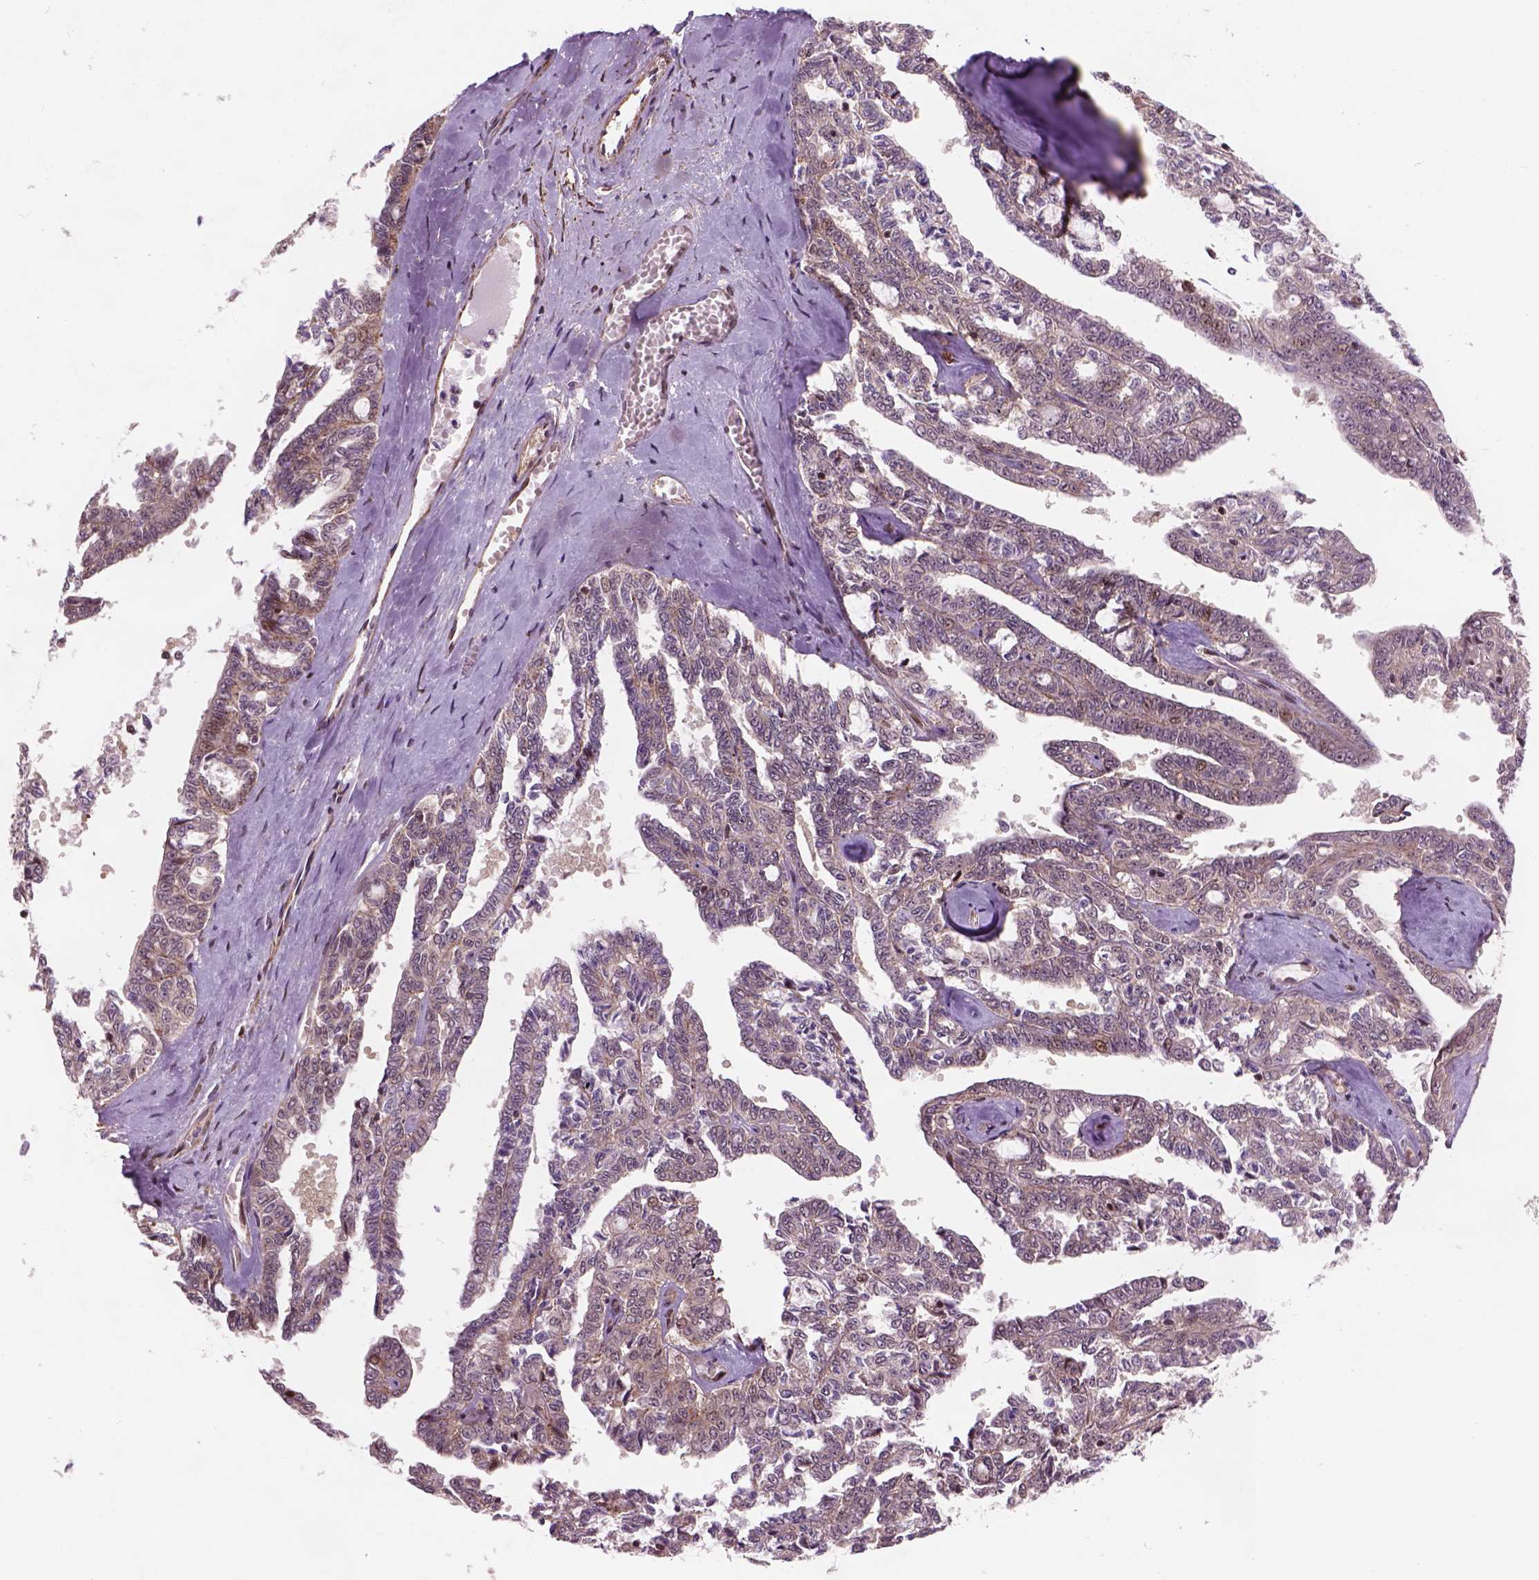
{"staining": {"intensity": "weak", "quantity": "25%-75%", "location": "cytoplasmic/membranous,nuclear"}, "tissue": "ovarian cancer", "cell_type": "Tumor cells", "image_type": "cancer", "snomed": [{"axis": "morphology", "description": "Cystadenocarcinoma, serous, NOS"}, {"axis": "topography", "description": "Ovary"}], "caption": "Immunohistochemical staining of human serous cystadenocarcinoma (ovarian) displays low levels of weak cytoplasmic/membranous and nuclear expression in about 25%-75% of tumor cells.", "gene": "PSMD11", "patient": {"sex": "female", "age": 71}}